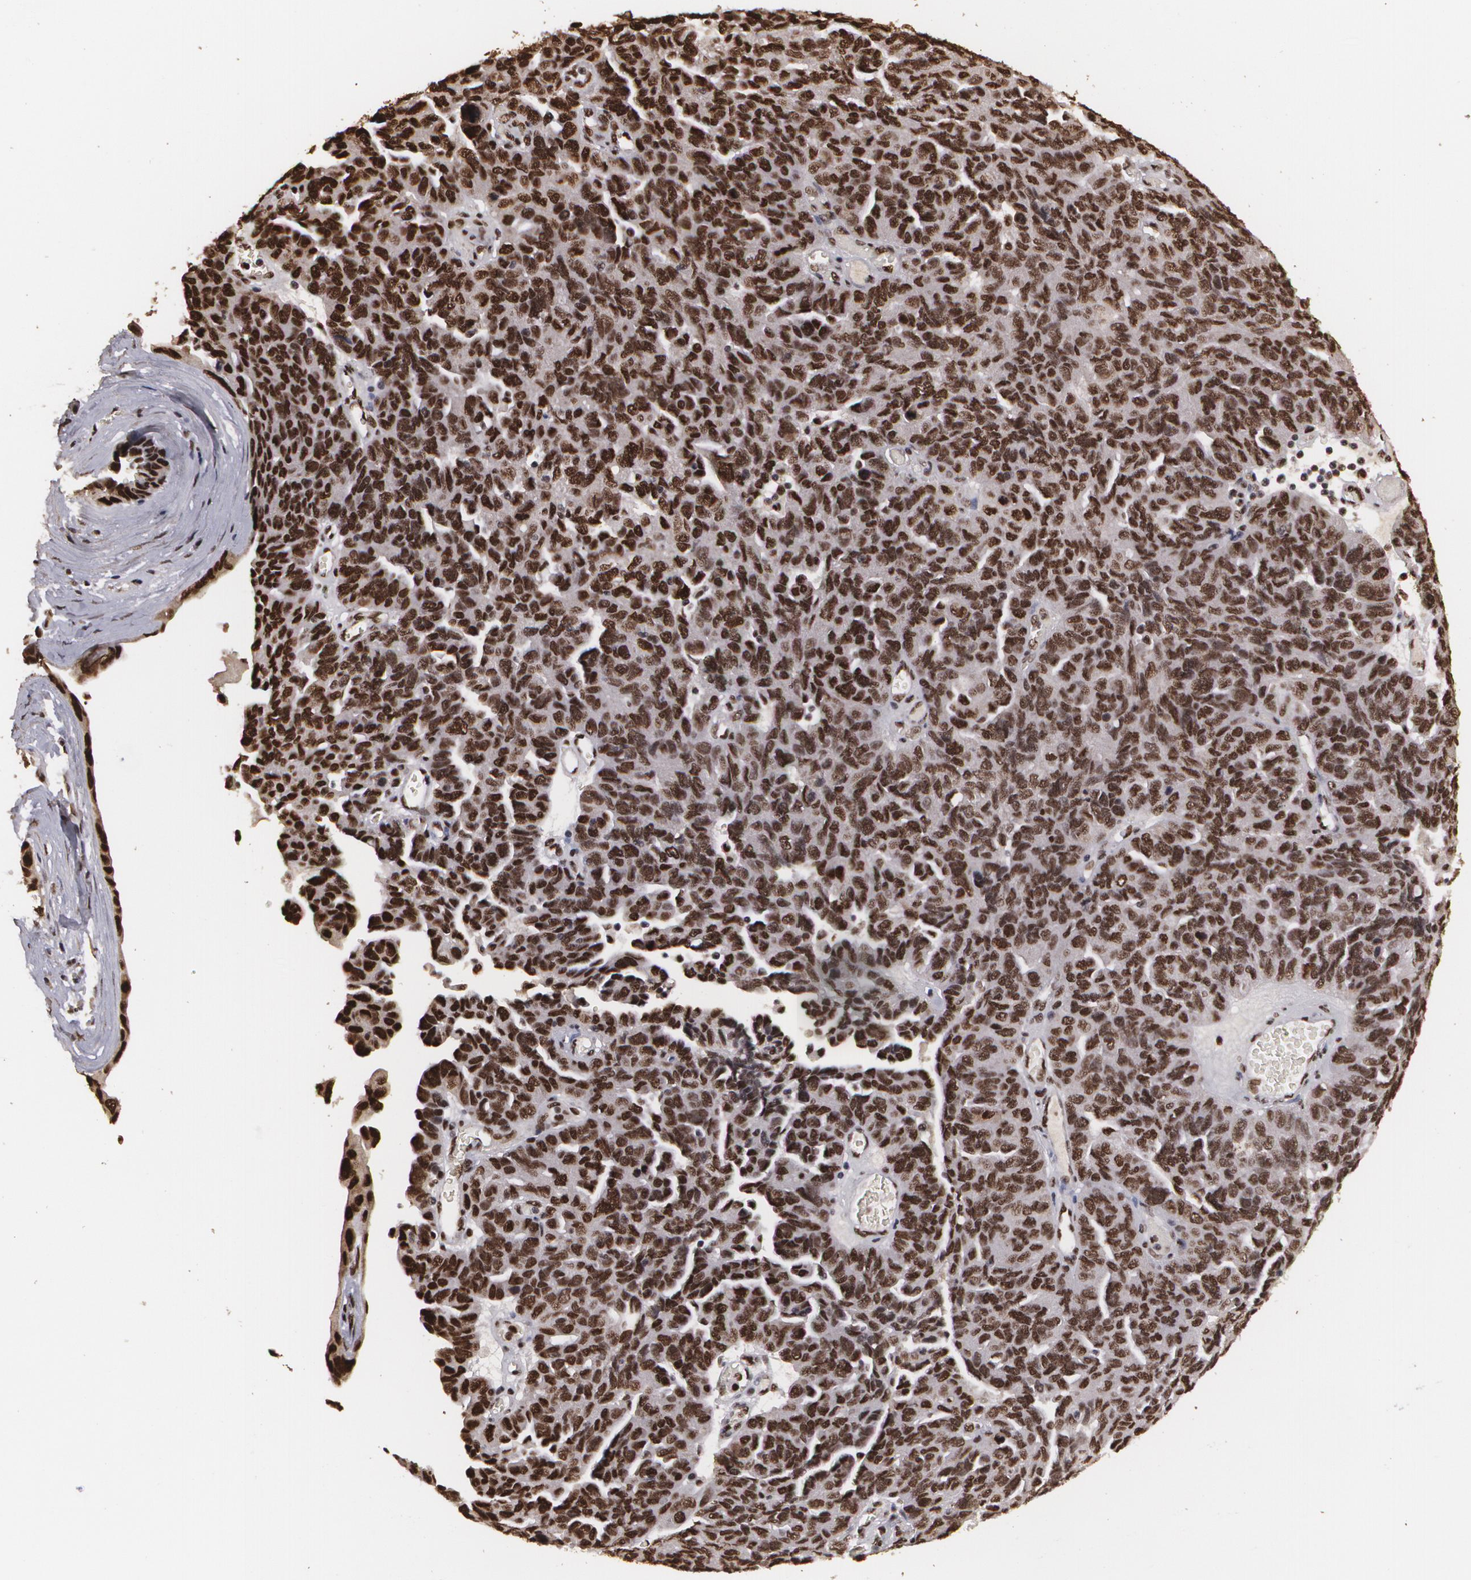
{"staining": {"intensity": "strong", "quantity": ">75%", "location": "nuclear"}, "tissue": "ovarian cancer", "cell_type": "Tumor cells", "image_type": "cancer", "snomed": [{"axis": "morphology", "description": "Cystadenocarcinoma, serous, NOS"}, {"axis": "topography", "description": "Ovary"}], "caption": "Tumor cells show high levels of strong nuclear staining in approximately >75% of cells in ovarian serous cystadenocarcinoma. Immunohistochemistry stains the protein in brown and the nuclei are stained blue.", "gene": "RCOR1", "patient": {"sex": "female", "age": 64}}